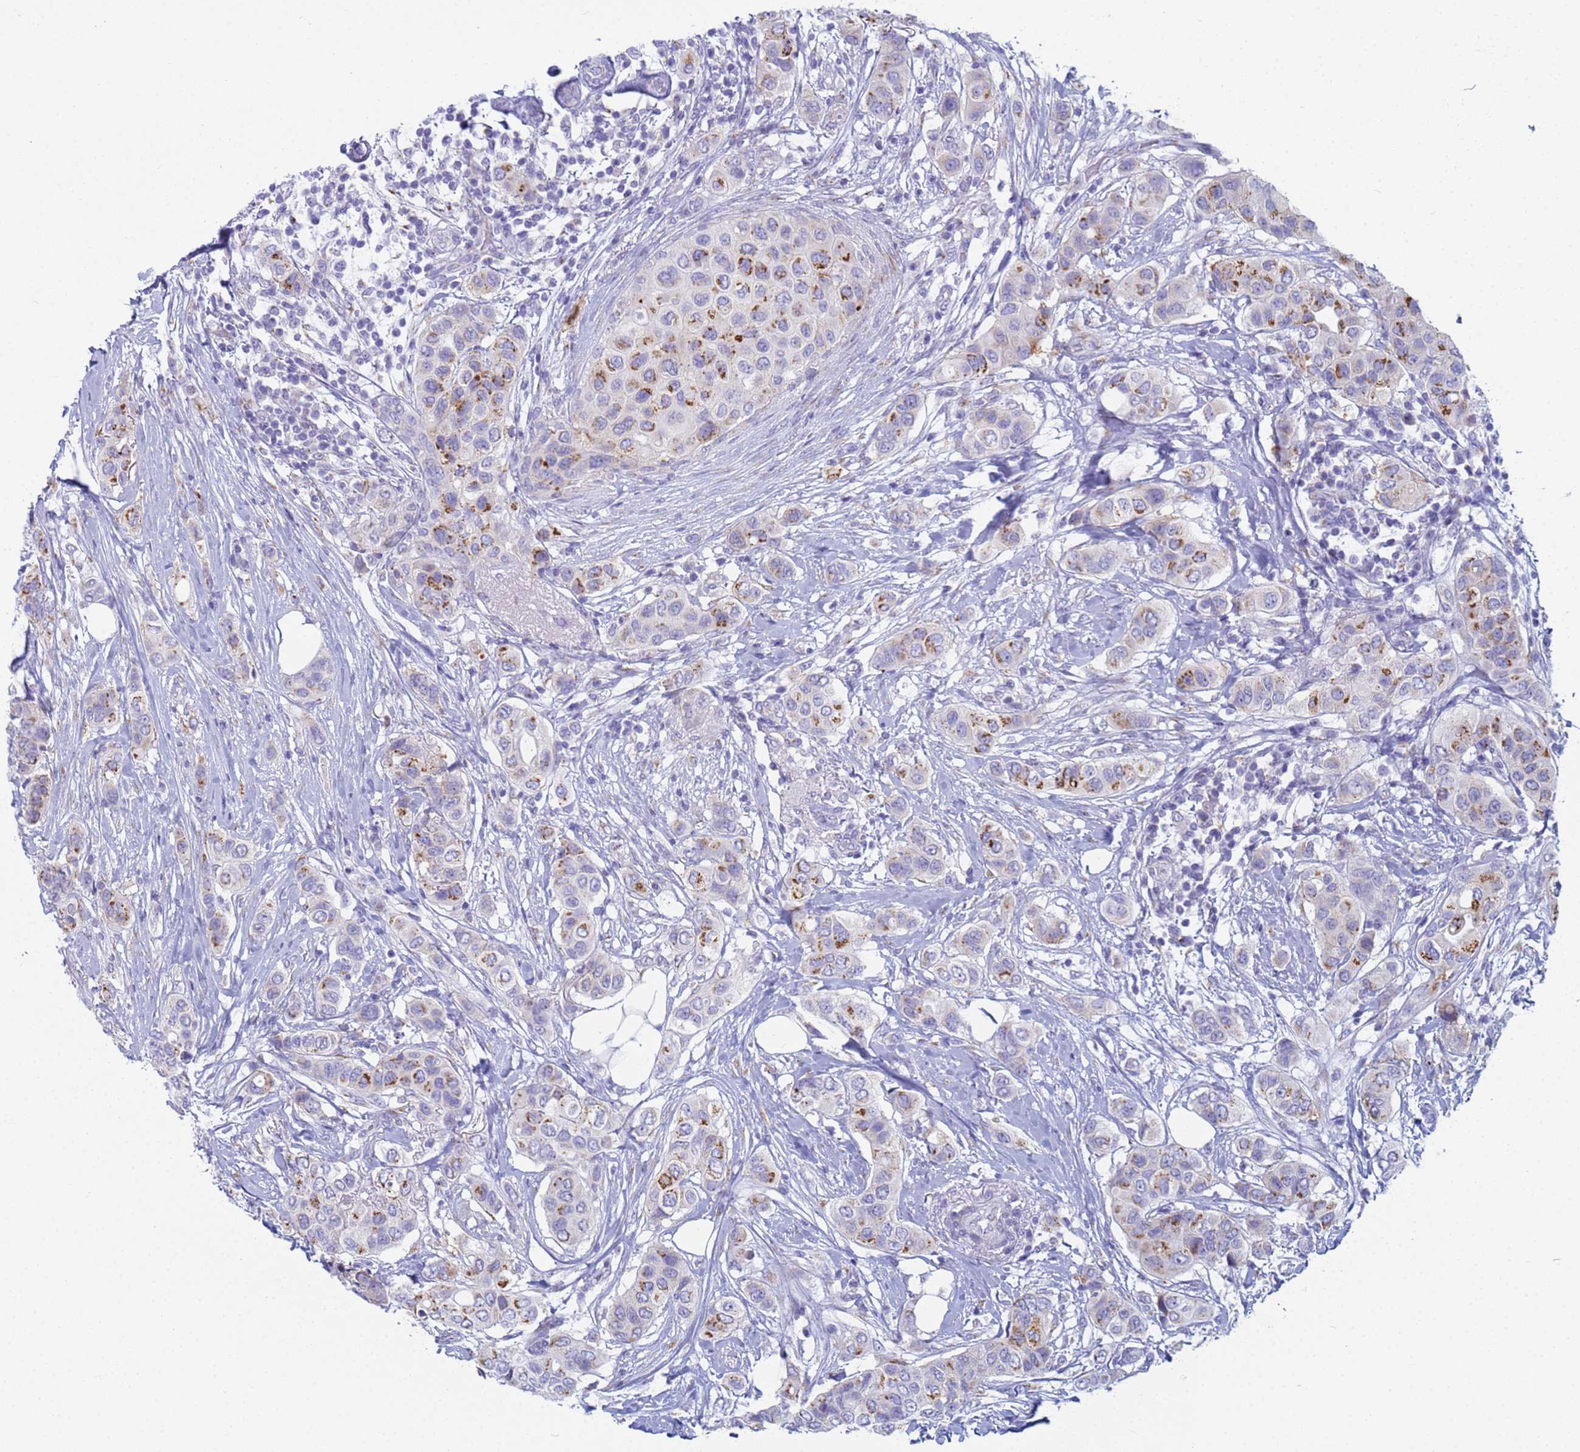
{"staining": {"intensity": "moderate", "quantity": "25%-75%", "location": "cytoplasmic/membranous"}, "tissue": "breast cancer", "cell_type": "Tumor cells", "image_type": "cancer", "snomed": [{"axis": "morphology", "description": "Lobular carcinoma"}, {"axis": "topography", "description": "Breast"}], "caption": "This photomicrograph demonstrates IHC staining of breast cancer (lobular carcinoma), with medium moderate cytoplasmic/membranous staining in about 25%-75% of tumor cells.", "gene": "CR1", "patient": {"sex": "female", "age": 51}}